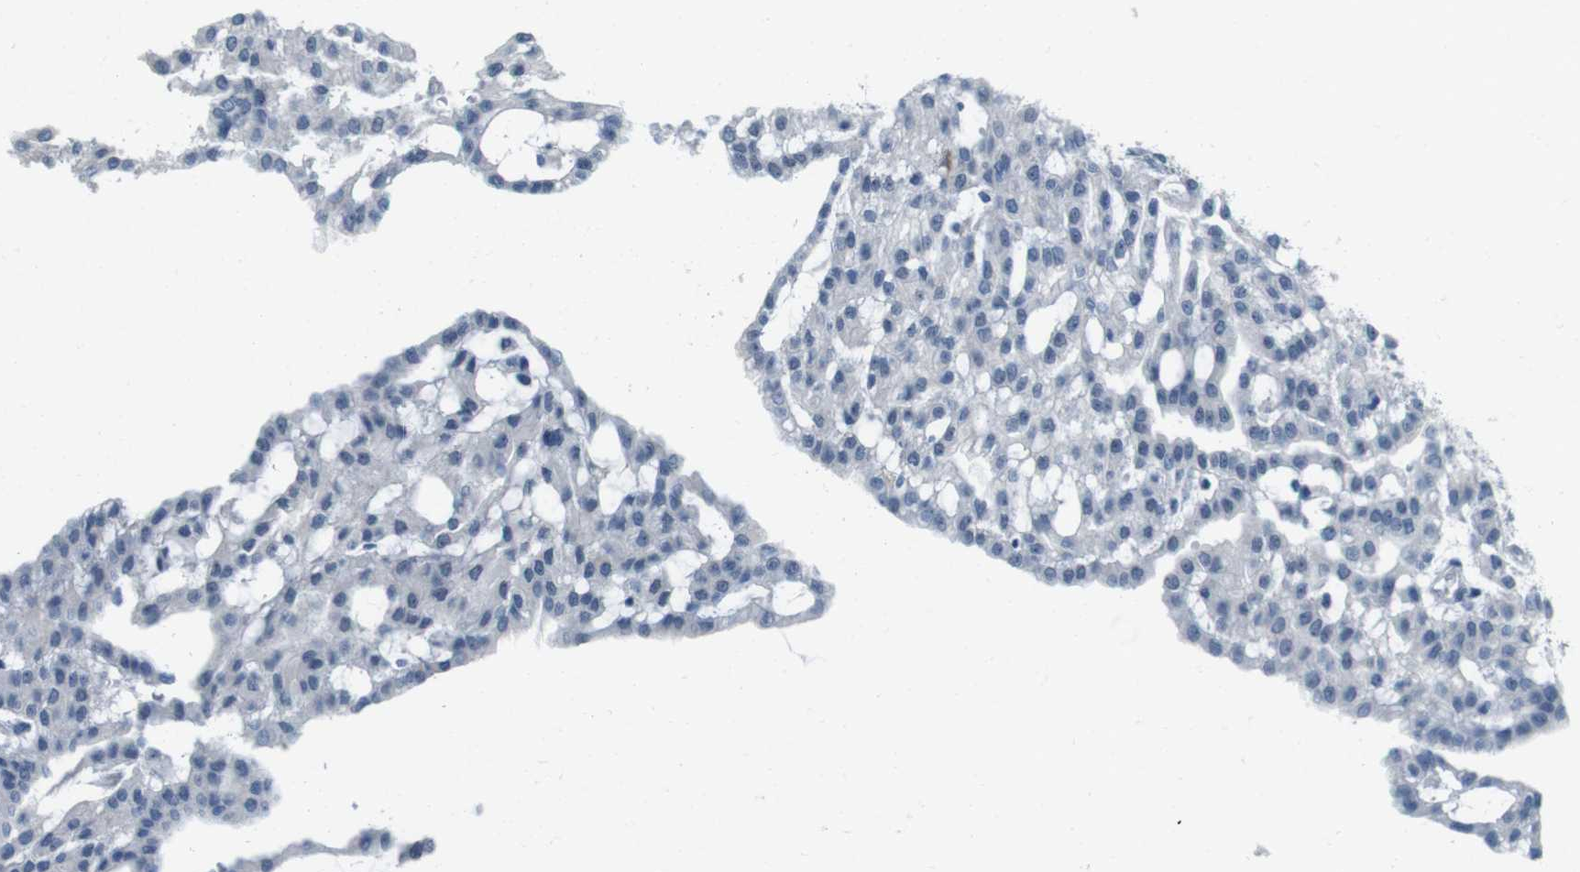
{"staining": {"intensity": "negative", "quantity": "none", "location": "none"}, "tissue": "renal cancer", "cell_type": "Tumor cells", "image_type": "cancer", "snomed": [{"axis": "morphology", "description": "Adenocarcinoma, NOS"}, {"axis": "topography", "description": "Kidney"}], "caption": "Protein analysis of renal adenocarcinoma shows no significant staining in tumor cells.", "gene": "SKI", "patient": {"sex": "male", "age": 63}}